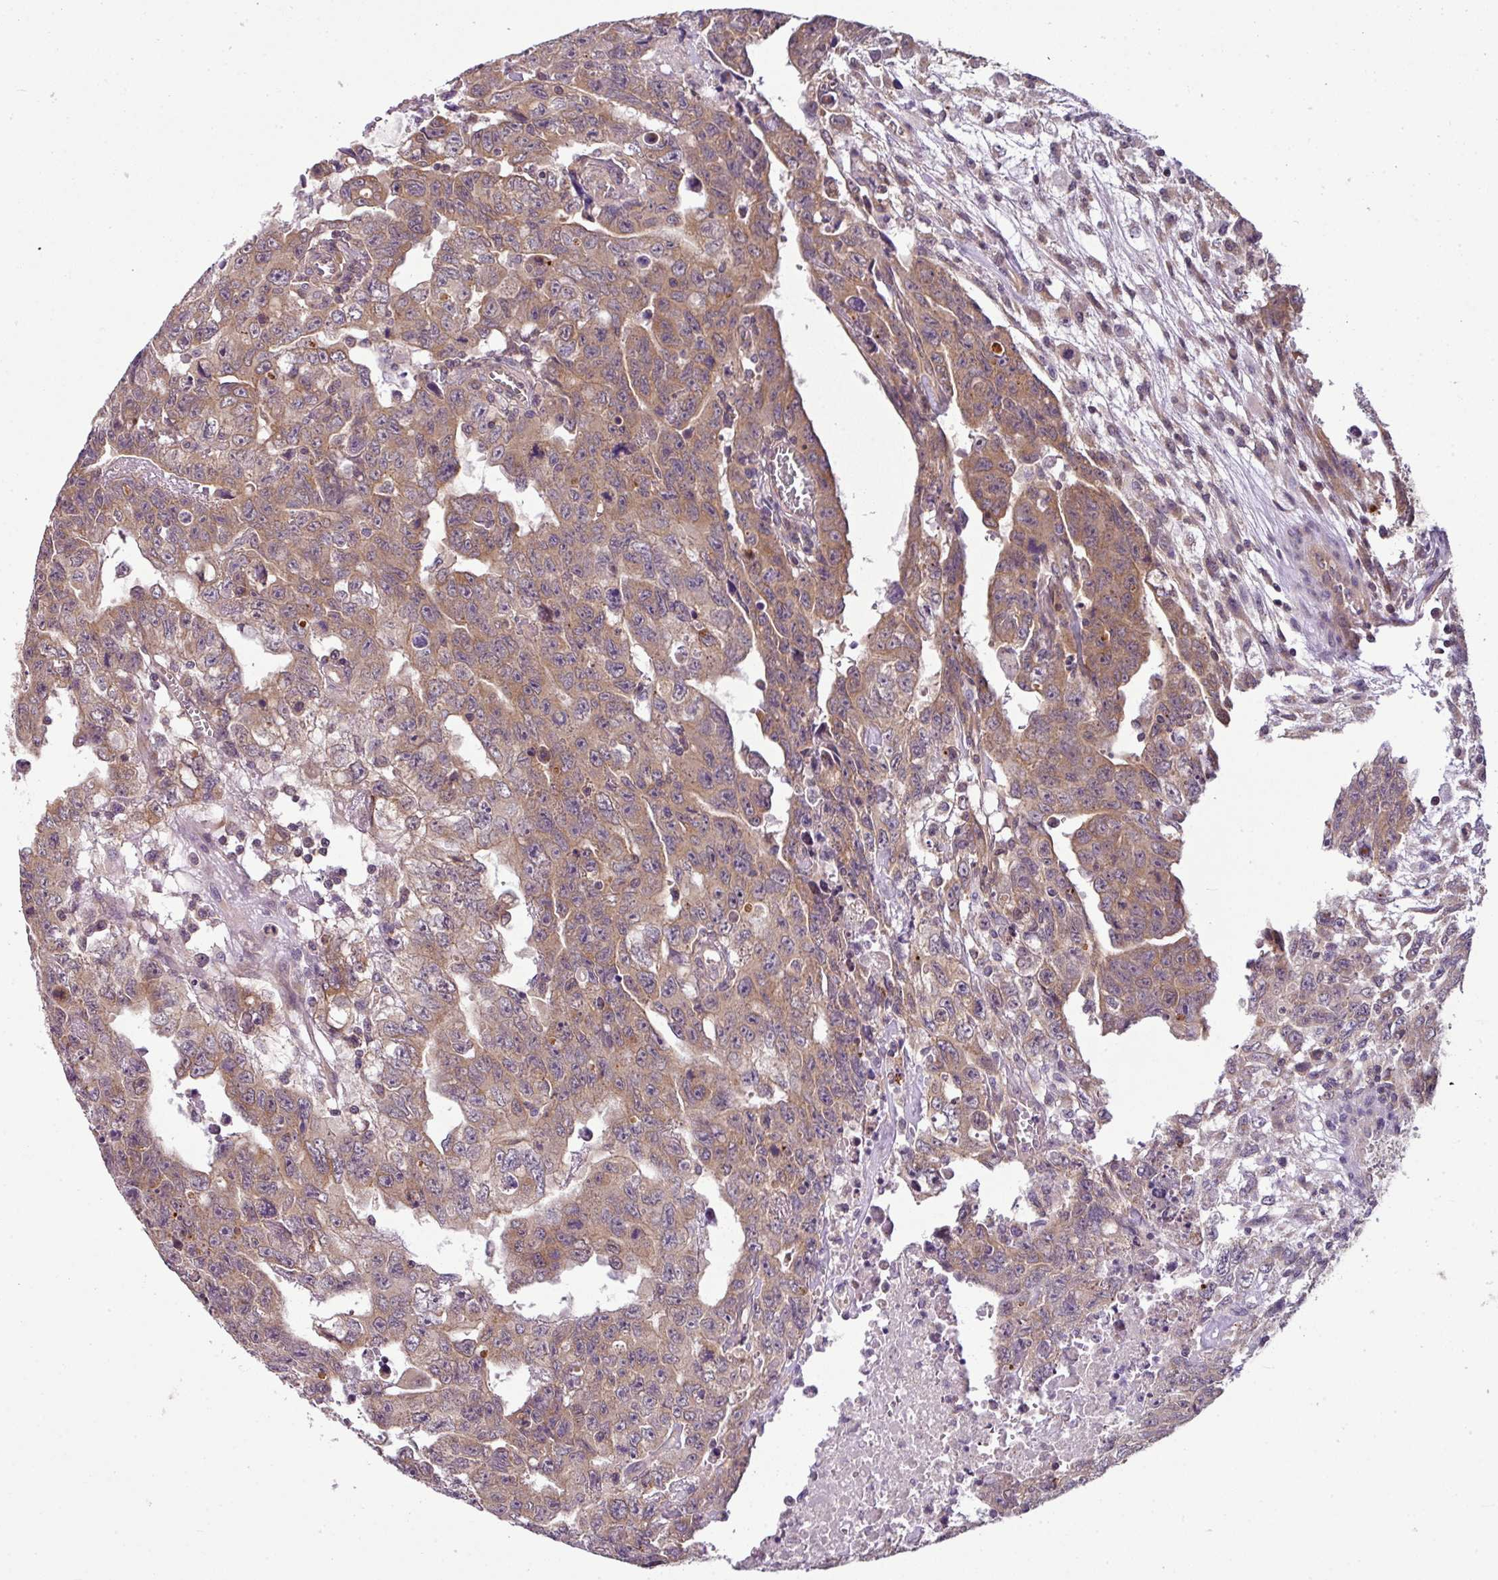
{"staining": {"intensity": "moderate", "quantity": ">75%", "location": "cytoplasmic/membranous"}, "tissue": "testis cancer", "cell_type": "Tumor cells", "image_type": "cancer", "snomed": [{"axis": "morphology", "description": "Carcinoma, Embryonal, NOS"}, {"axis": "topography", "description": "Testis"}], "caption": "Moderate cytoplasmic/membranous staining for a protein is seen in about >75% of tumor cells of embryonal carcinoma (testis) using immunohistochemistry (IHC).", "gene": "DERPC", "patient": {"sex": "male", "age": 24}}